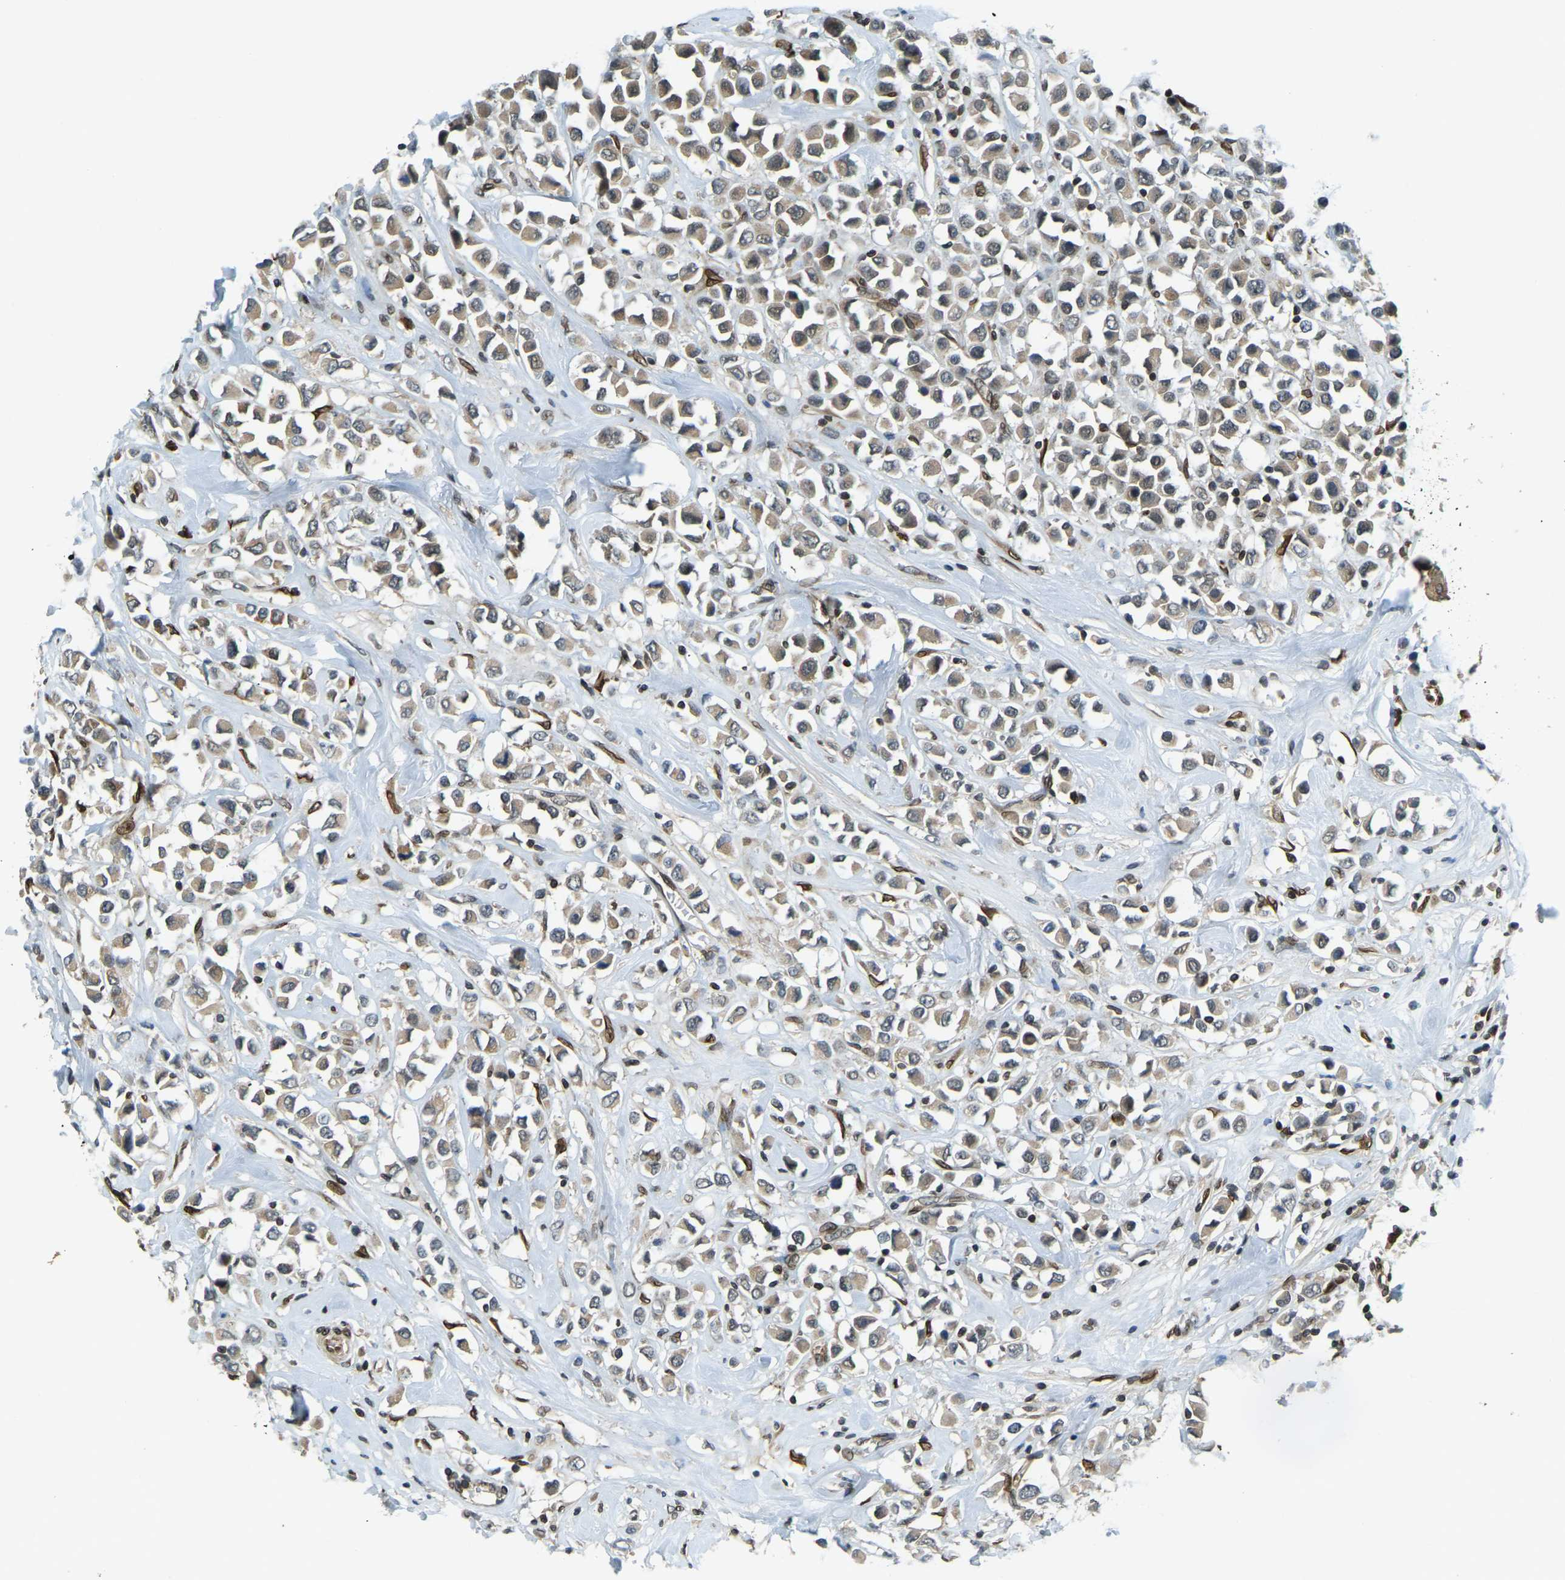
{"staining": {"intensity": "weak", "quantity": ">75%", "location": "cytoplasmic/membranous"}, "tissue": "breast cancer", "cell_type": "Tumor cells", "image_type": "cancer", "snomed": [{"axis": "morphology", "description": "Duct carcinoma"}, {"axis": "topography", "description": "Breast"}], "caption": "Breast cancer stained for a protein (brown) shows weak cytoplasmic/membranous positive expression in approximately >75% of tumor cells.", "gene": "SYNE1", "patient": {"sex": "female", "age": 61}}